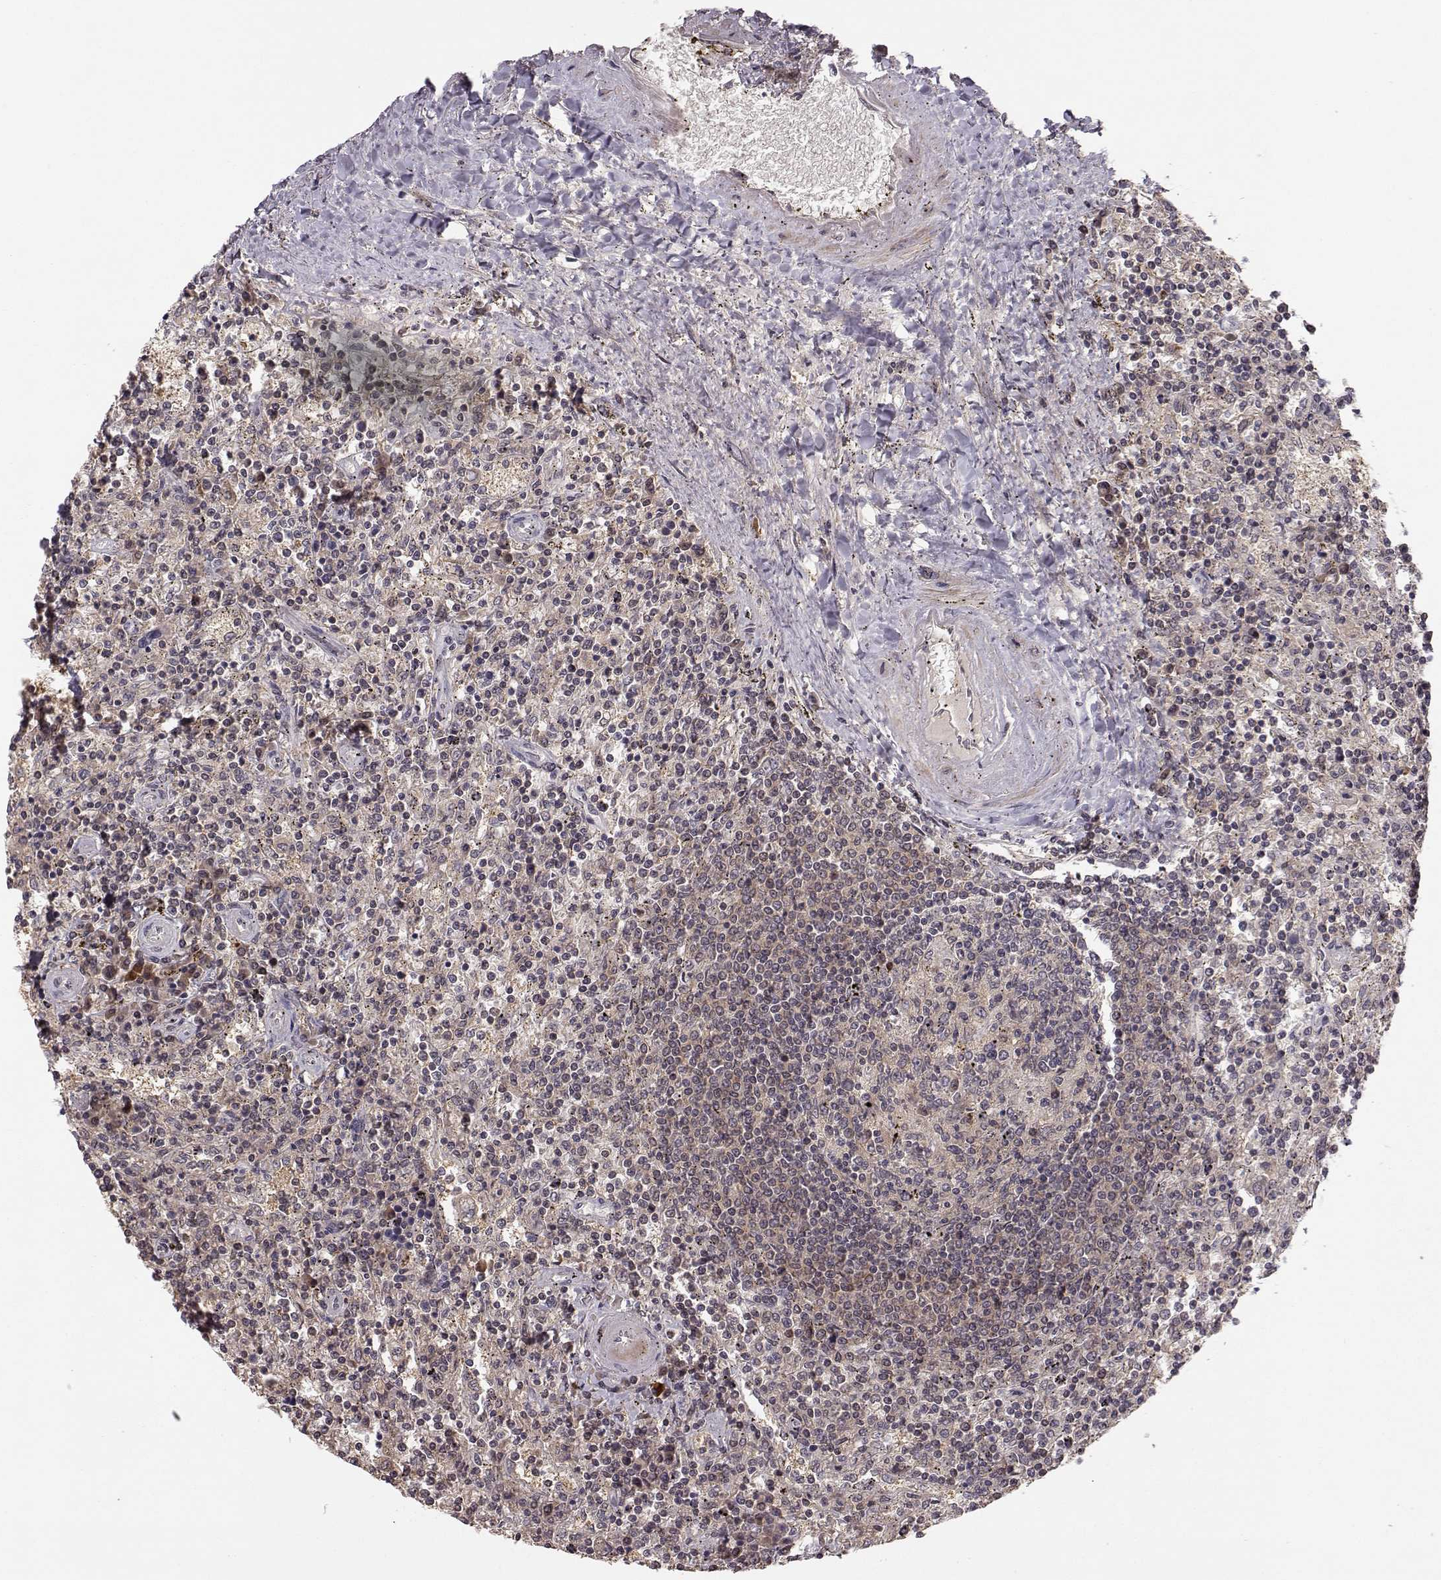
{"staining": {"intensity": "negative", "quantity": "none", "location": "none"}, "tissue": "lymphoma", "cell_type": "Tumor cells", "image_type": "cancer", "snomed": [{"axis": "morphology", "description": "Malignant lymphoma, non-Hodgkin's type, Low grade"}, {"axis": "topography", "description": "Spleen"}], "caption": "Immunohistochemical staining of lymphoma reveals no significant staining in tumor cells. The staining is performed using DAB (3,3'-diaminobenzidine) brown chromogen with nuclei counter-stained in using hematoxylin.", "gene": "PLEKHG3", "patient": {"sex": "male", "age": 62}}